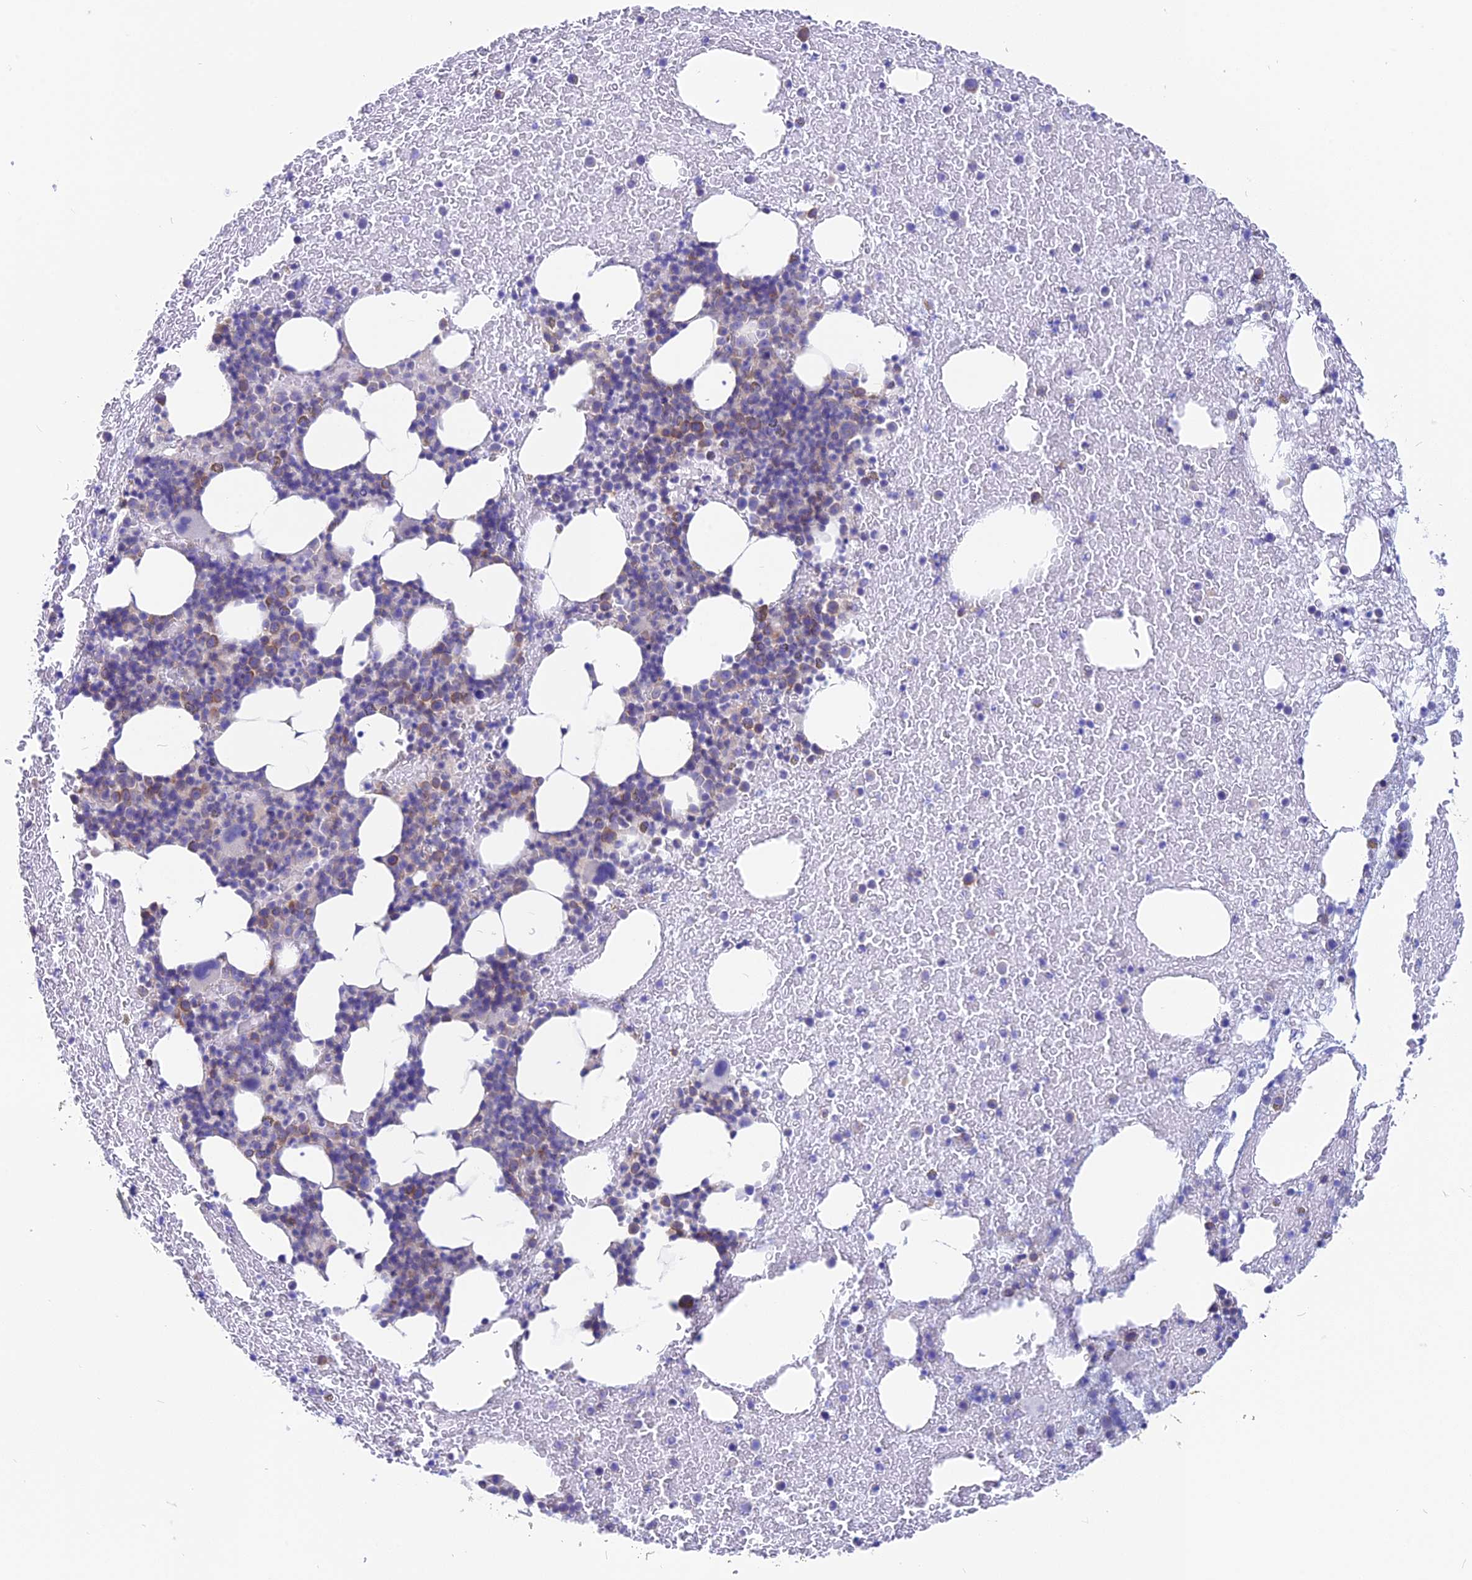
{"staining": {"intensity": "moderate", "quantity": "<25%", "location": "cytoplasmic/membranous"}, "tissue": "bone marrow", "cell_type": "Hematopoietic cells", "image_type": "normal", "snomed": [{"axis": "morphology", "description": "Normal tissue, NOS"}, {"axis": "topography", "description": "Bone marrow"}], "caption": "This image displays immunohistochemistry staining of normal human bone marrow, with low moderate cytoplasmic/membranous expression in approximately <25% of hematopoietic cells.", "gene": "LZTFL1", "patient": {"sex": "male", "age": 57}}